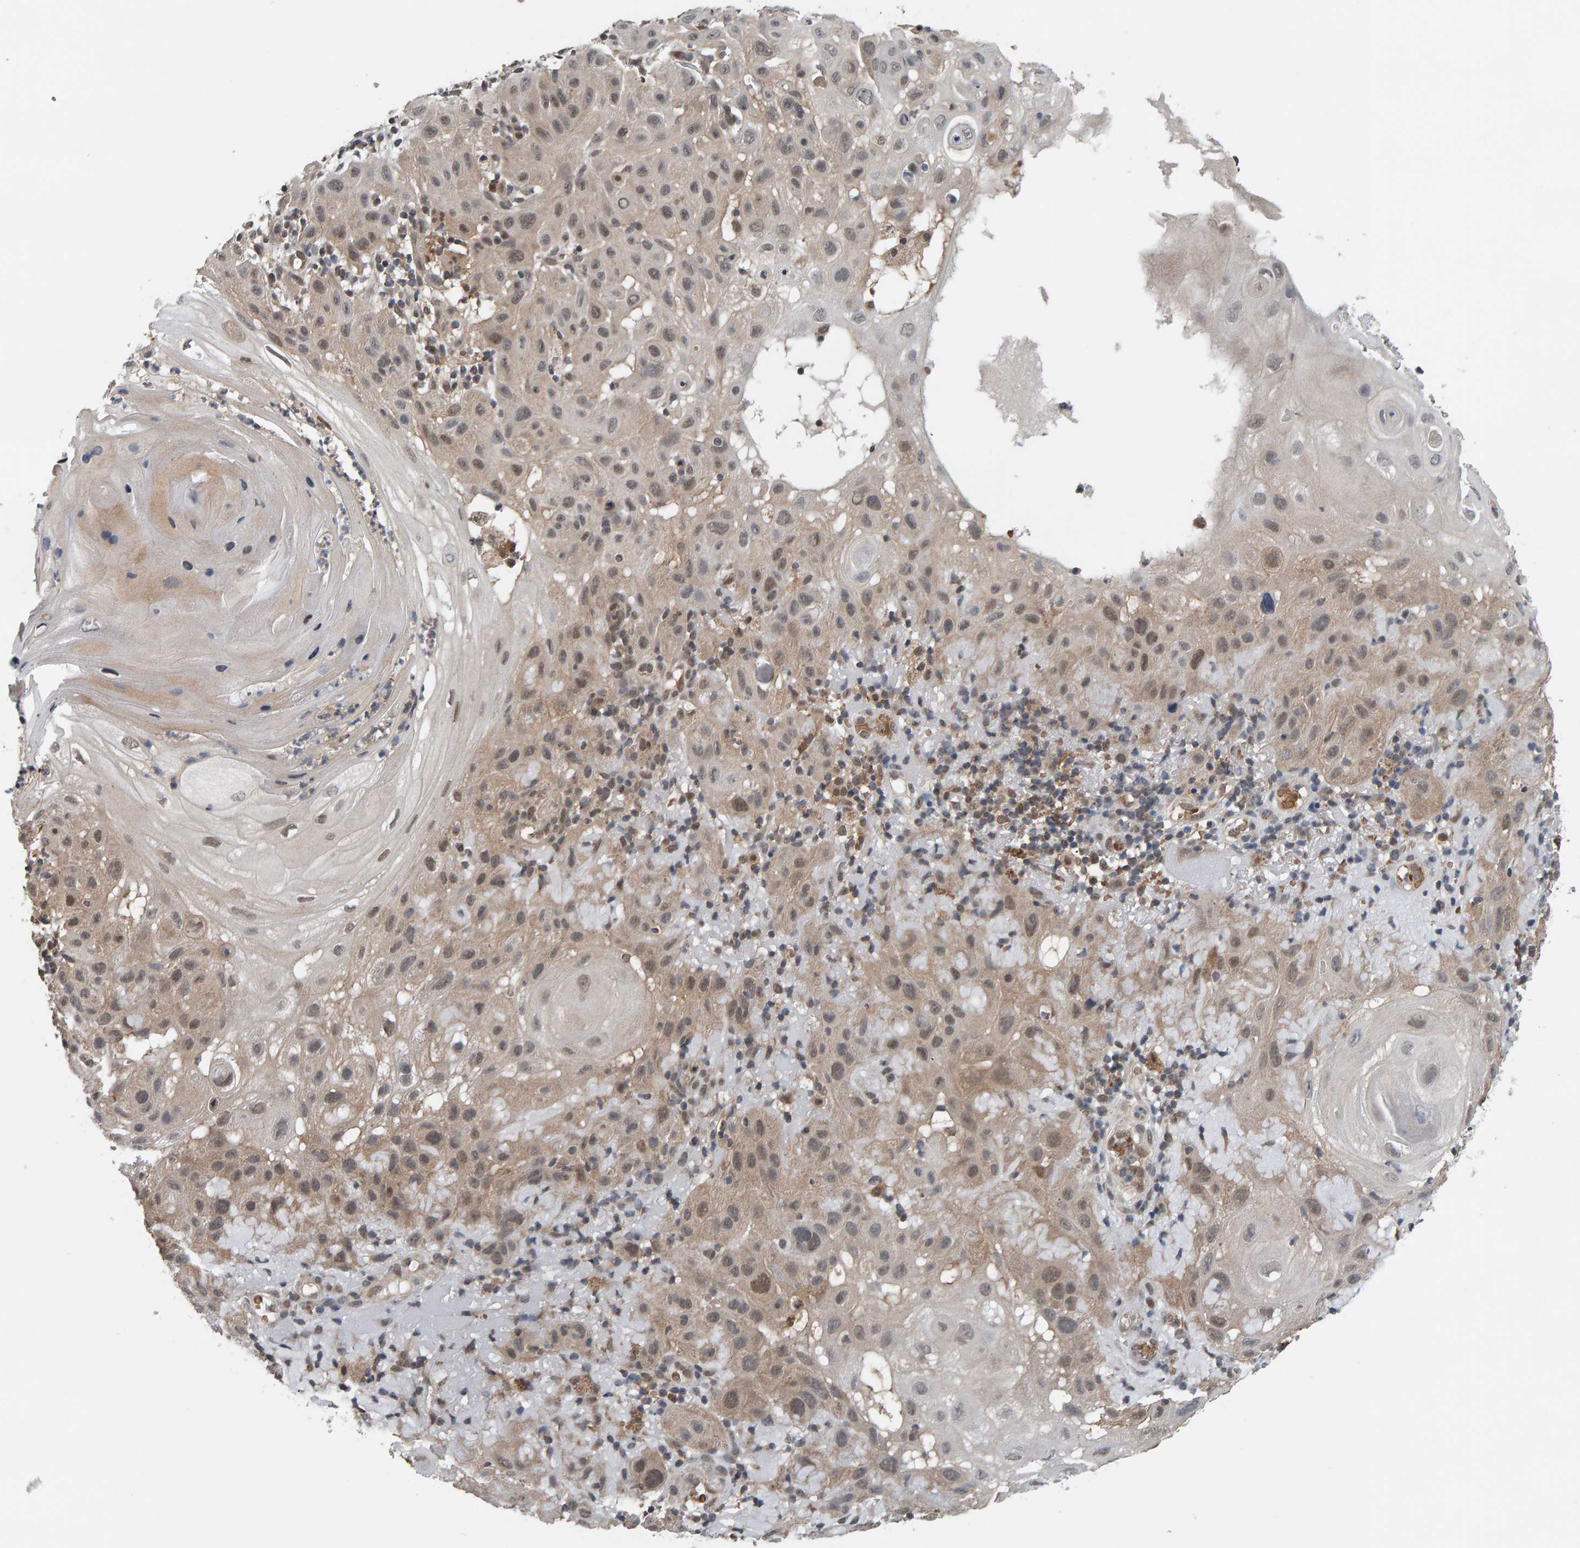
{"staining": {"intensity": "weak", "quantity": "25%-75%", "location": "cytoplasmic/membranous"}, "tissue": "skin cancer", "cell_type": "Tumor cells", "image_type": "cancer", "snomed": [{"axis": "morphology", "description": "Squamous cell carcinoma, NOS"}, {"axis": "topography", "description": "Skin"}], "caption": "A brown stain shows weak cytoplasmic/membranous staining of a protein in skin cancer tumor cells.", "gene": "COASY", "patient": {"sex": "female", "age": 96}}